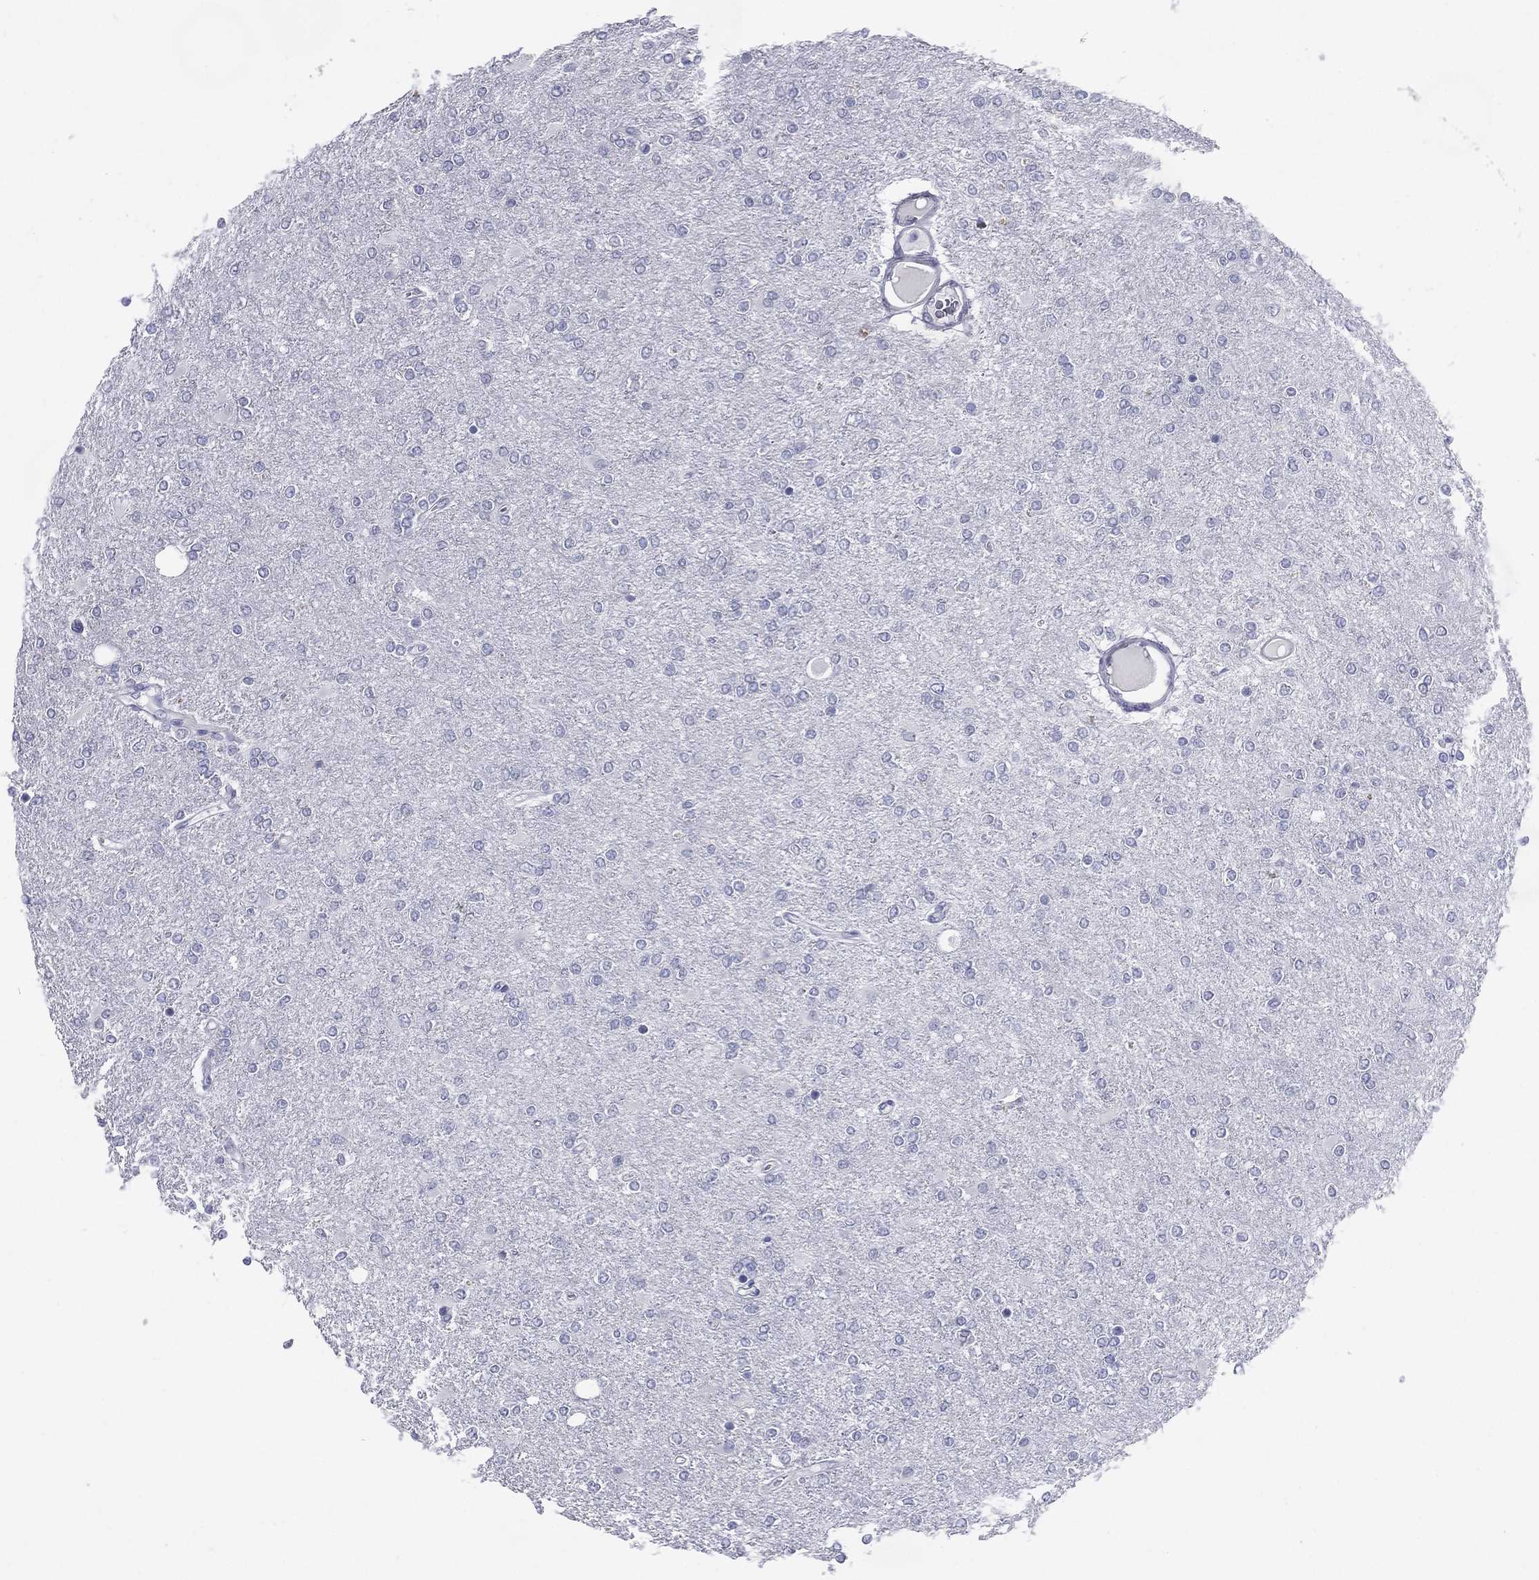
{"staining": {"intensity": "negative", "quantity": "none", "location": "none"}, "tissue": "glioma", "cell_type": "Tumor cells", "image_type": "cancer", "snomed": [{"axis": "morphology", "description": "Glioma, malignant, High grade"}, {"axis": "topography", "description": "Cerebral cortex"}], "caption": "Immunohistochemistry (IHC) of high-grade glioma (malignant) exhibits no expression in tumor cells.", "gene": "C19orf18", "patient": {"sex": "male", "age": 70}}